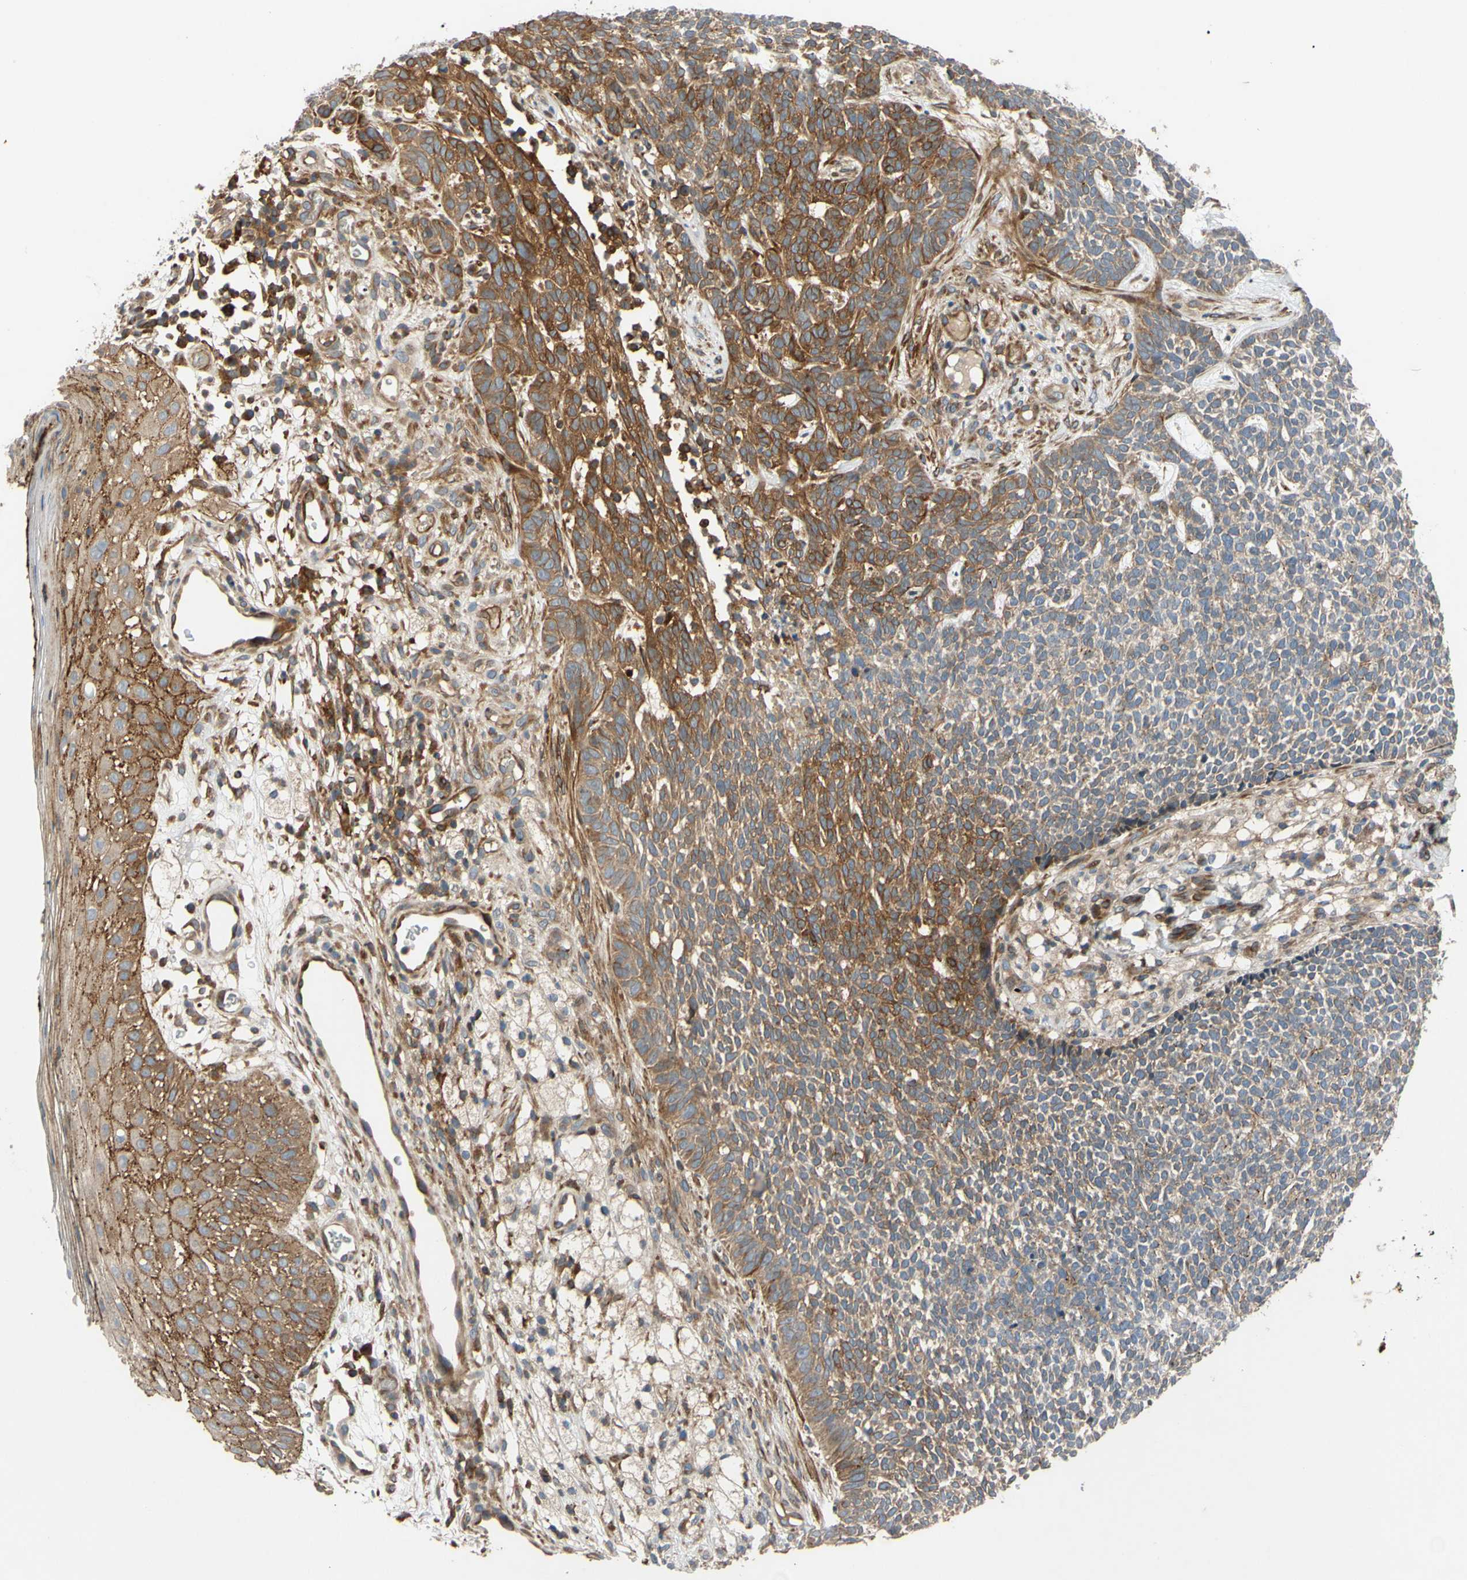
{"staining": {"intensity": "moderate", "quantity": "<25%", "location": "cytoplasmic/membranous"}, "tissue": "skin cancer", "cell_type": "Tumor cells", "image_type": "cancer", "snomed": [{"axis": "morphology", "description": "Basal cell carcinoma"}, {"axis": "topography", "description": "Skin"}], "caption": "Human skin cancer (basal cell carcinoma) stained with a brown dye displays moderate cytoplasmic/membranous positive expression in about <25% of tumor cells.", "gene": "SPTLC1", "patient": {"sex": "female", "age": 84}}